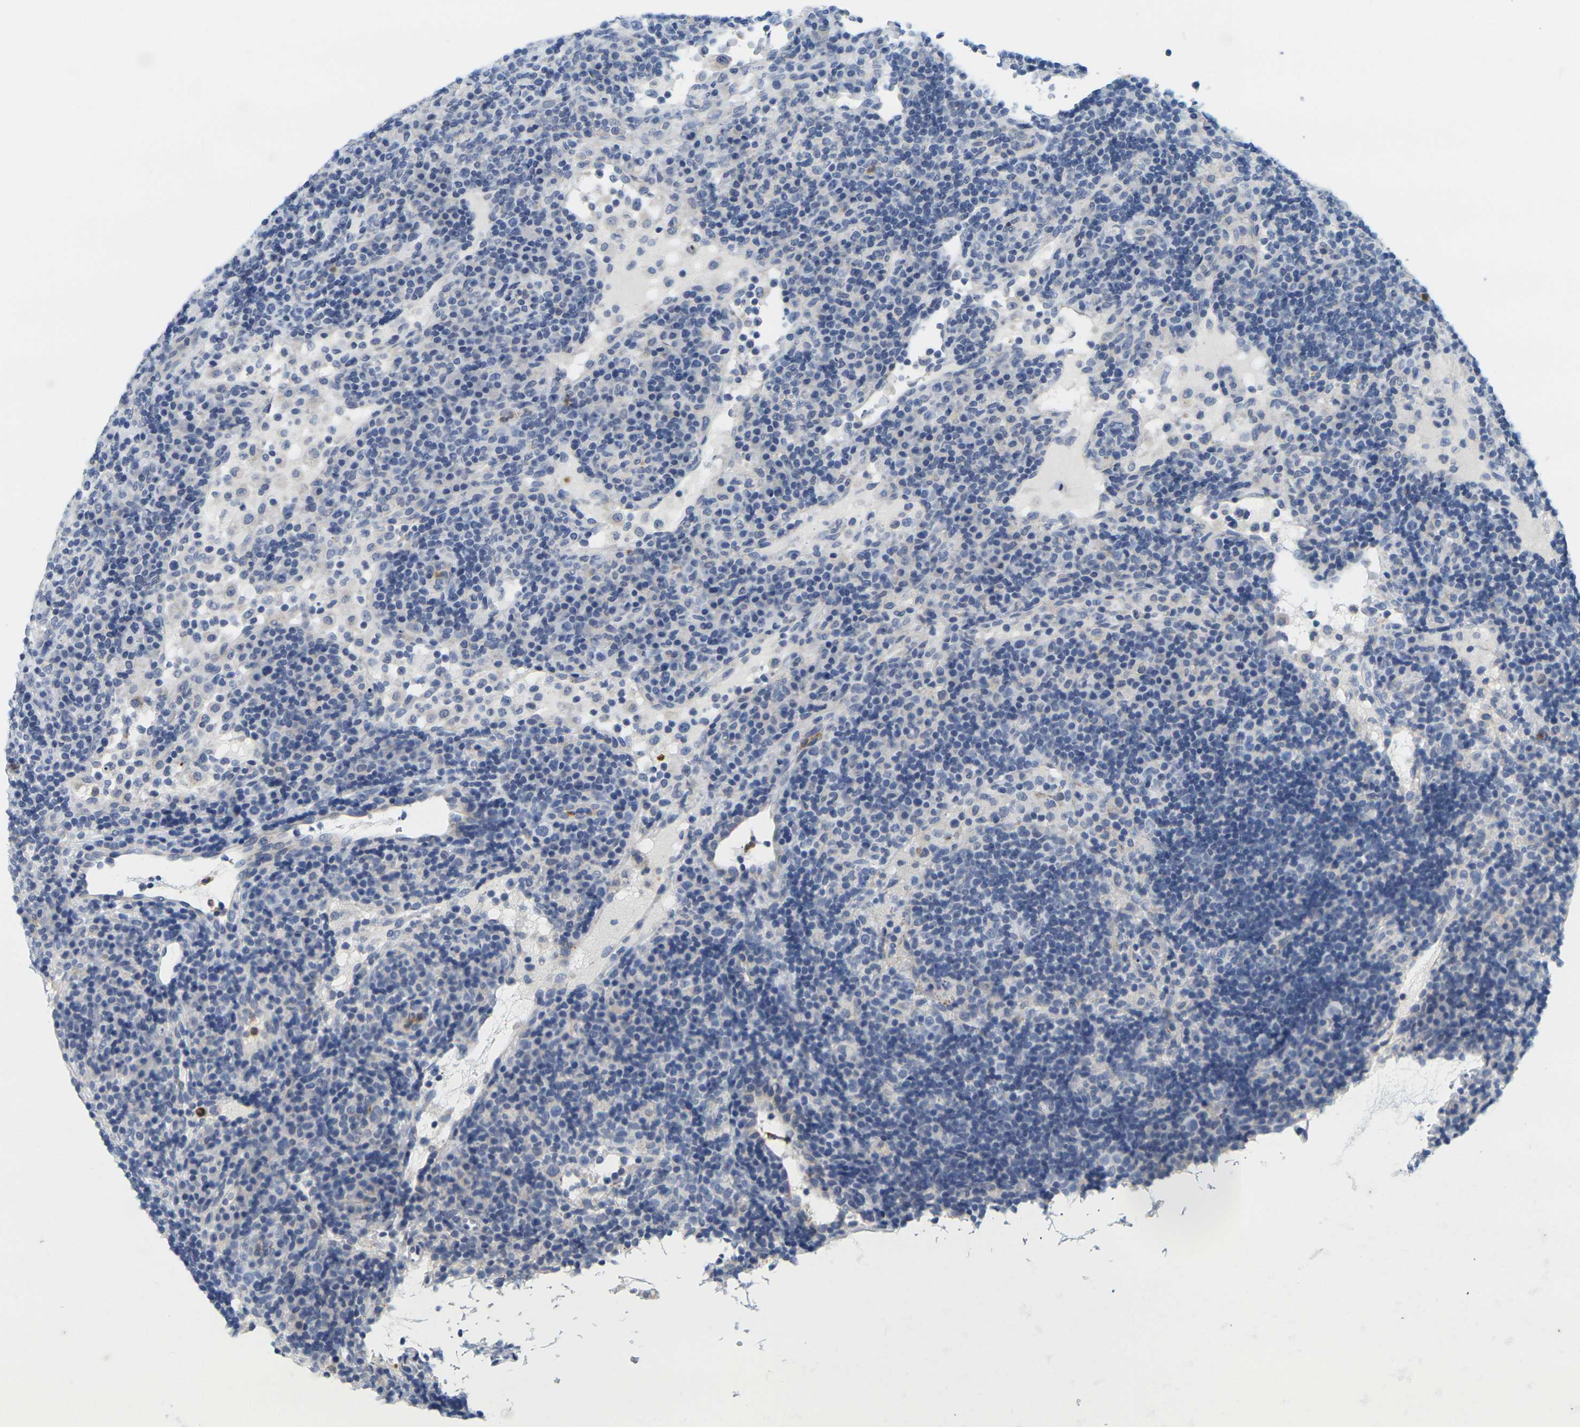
{"staining": {"intensity": "negative", "quantity": "none", "location": "none"}, "tissue": "lymph node", "cell_type": "Germinal center cells", "image_type": "normal", "snomed": [{"axis": "morphology", "description": "Normal tissue, NOS"}, {"axis": "topography", "description": "Lymph node"}], "caption": "Immunohistochemical staining of normal lymph node shows no significant positivity in germinal center cells.", "gene": "KLK5", "patient": {"sex": "female", "age": 53}}